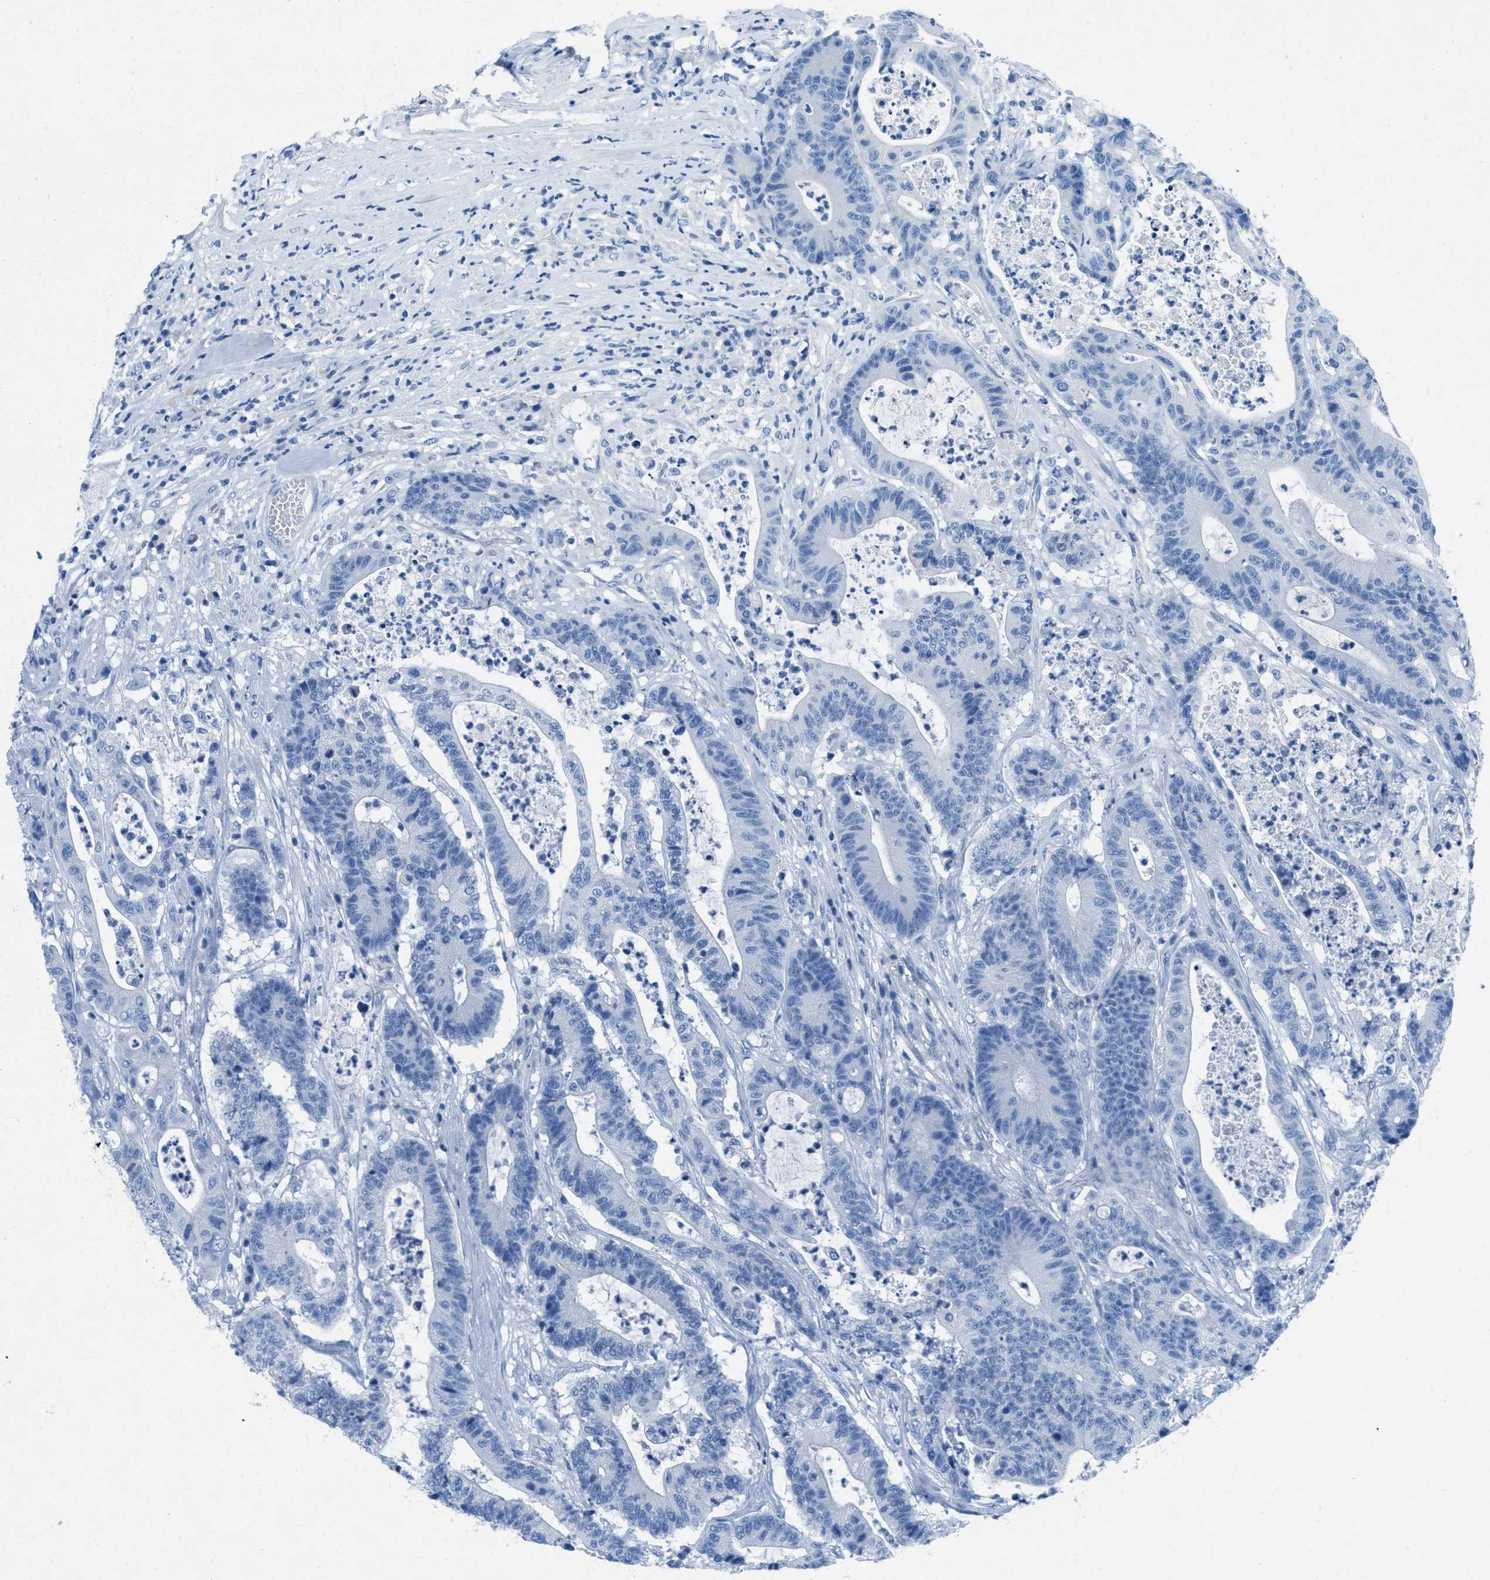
{"staining": {"intensity": "negative", "quantity": "none", "location": "none"}, "tissue": "colorectal cancer", "cell_type": "Tumor cells", "image_type": "cancer", "snomed": [{"axis": "morphology", "description": "Adenocarcinoma, NOS"}, {"axis": "topography", "description": "Colon"}], "caption": "Tumor cells show no significant protein staining in colorectal adenocarcinoma.", "gene": "GALNT17", "patient": {"sex": "female", "age": 84}}